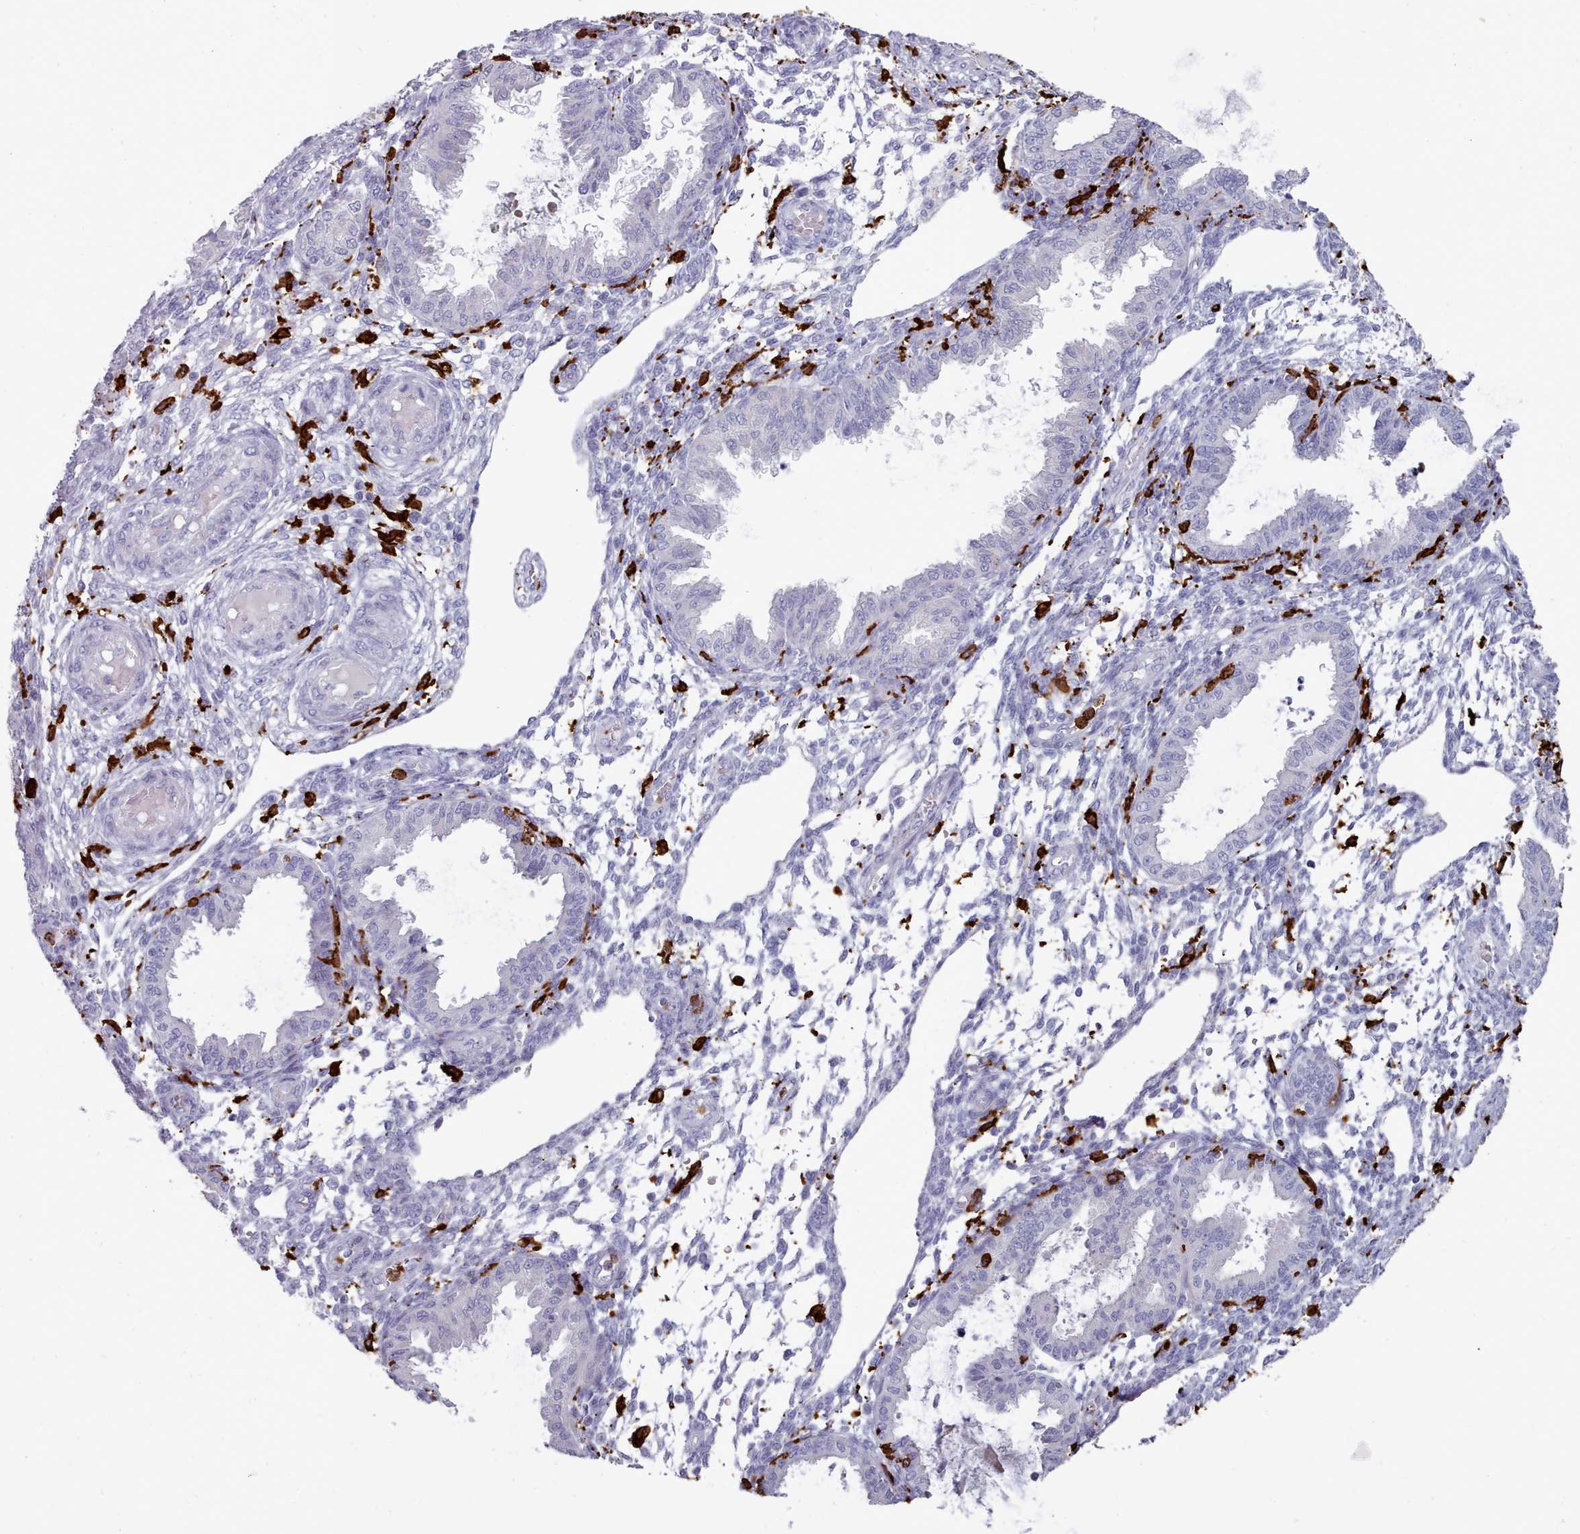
{"staining": {"intensity": "negative", "quantity": "none", "location": "none"}, "tissue": "endometrium", "cell_type": "Cells in endometrial stroma", "image_type": "normal", "snomed": [{"axis": "morphology", "description": "Normal tissue, NOS"}, {"axis": "topography", "description": "Endometrium"}], "caption": "Image shows no protein expression in cells in endometrial stroma of normal endometrium.", "gene": "AIF1", "patient": {"sex": "female", "age": 33}}